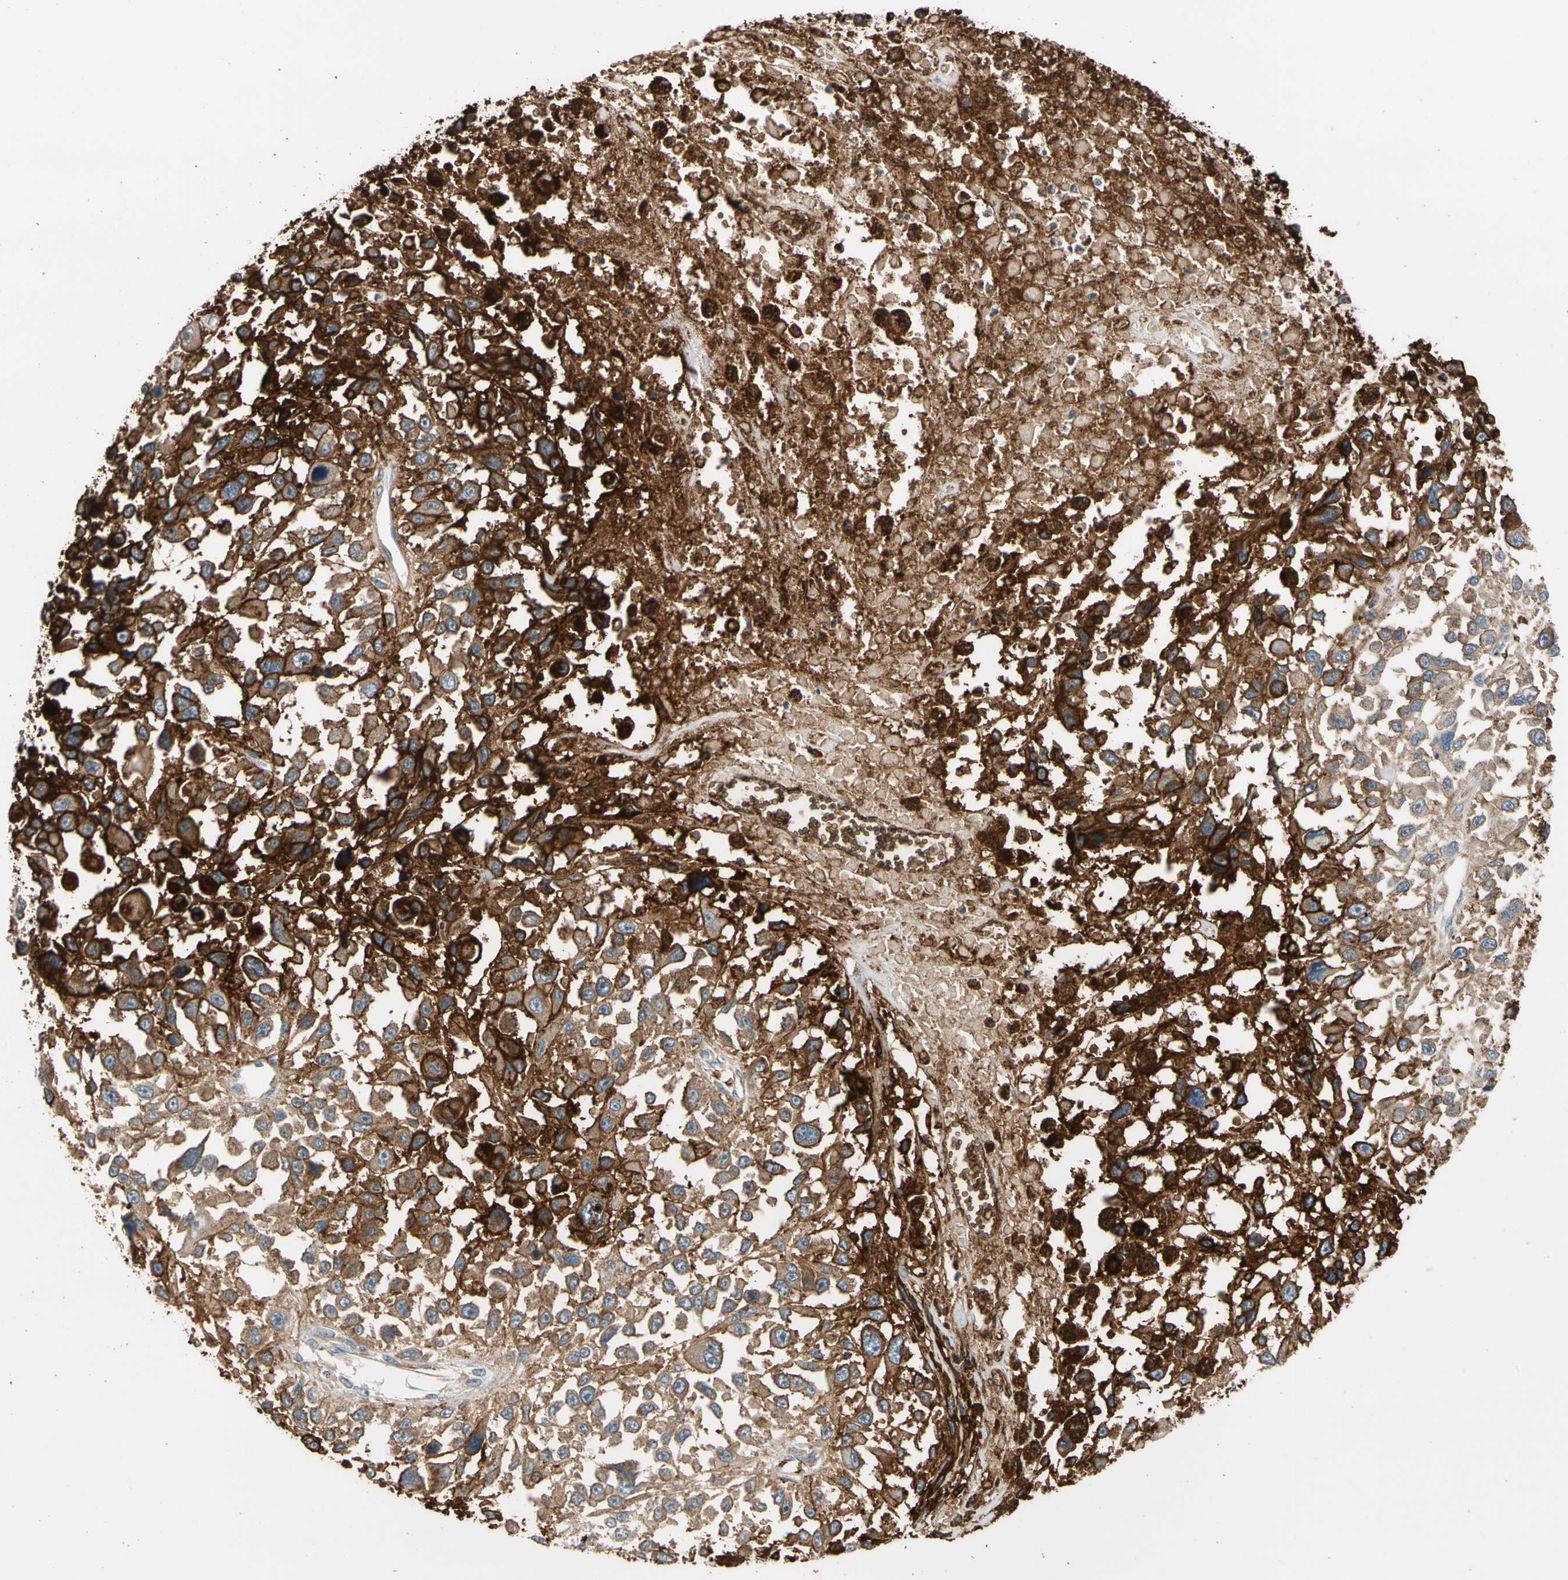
{"staining": {"intensity": "strong", "quantity": ">75%", "location": "cytoplasmic/membranous"}, "tissue": "melanoma", "cell_type": "Tumor cells", "image_type": "cancer", "snomed": [{"axis": "morphology", "description": "Malignant melanoma, Metastatic site"}, {"axis": "topography", "description": "Lymph node"}], "caption": "A brown stain shows strong cytoplasmic/membranous expression of a protein in melanoma tumor cells. (Brightfield microscopy of DAB IHC at high magnification).", "gene": "RIOK2", "patient": {"sex": "male", "age": 59}}